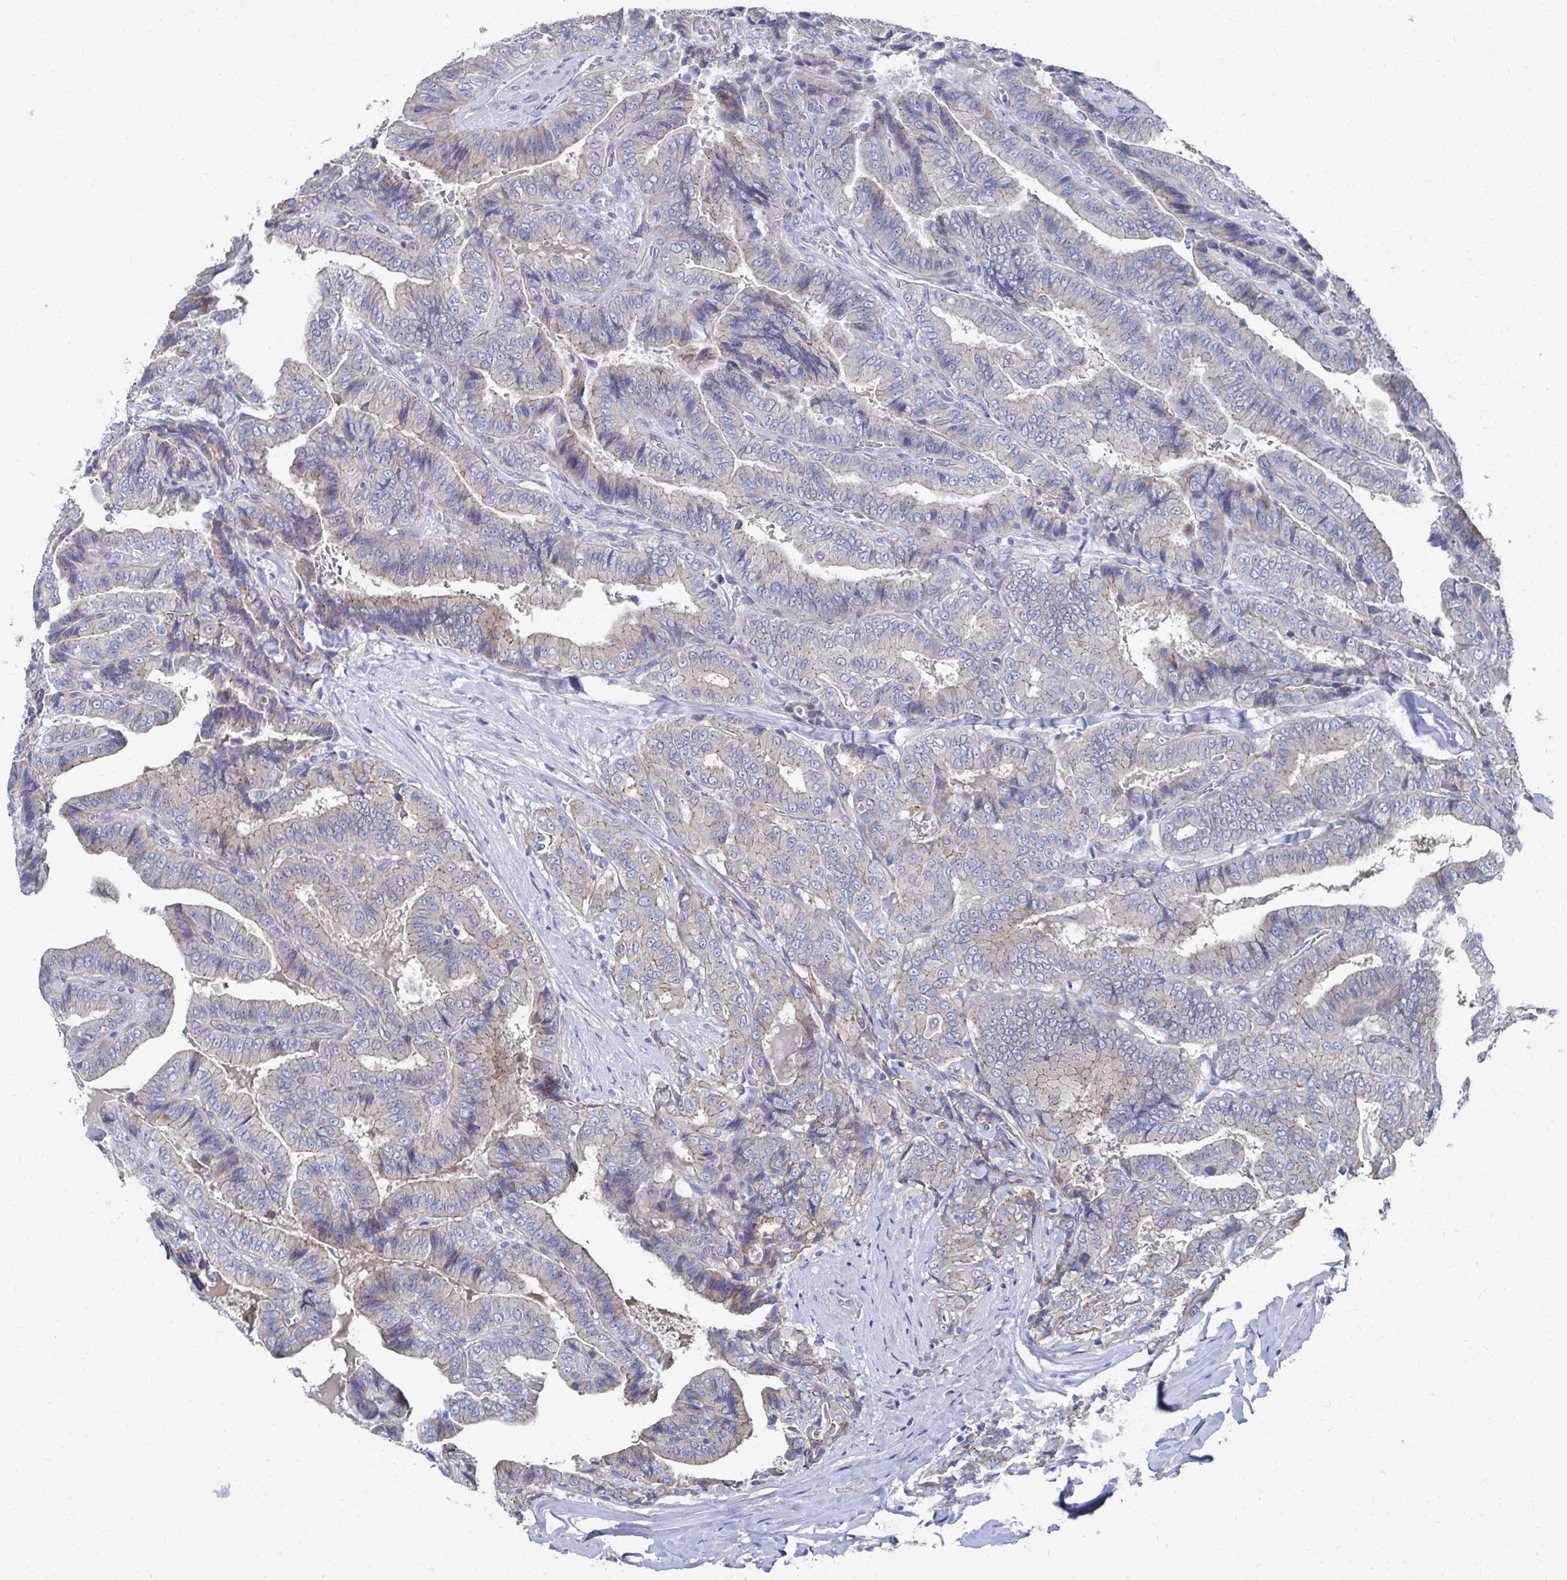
{"staining": {"intensity": "negative", "quantity": "none", "location": "none"}, "tissue": "thyroid cancer", "cell_type": "Tumor cells", "image_type": "cancer", "snomed": [{"axis": "morphology", "description": "Papillary adenocarcinoma, NOS"}, {"axis": "topography", "description": "Thyroid gland"}], "caption": "Tumor cells show no significant expression in thyroid cancer.", "gene": "PLEKHG7", "patient": {"sex": "male", "age": 61}}